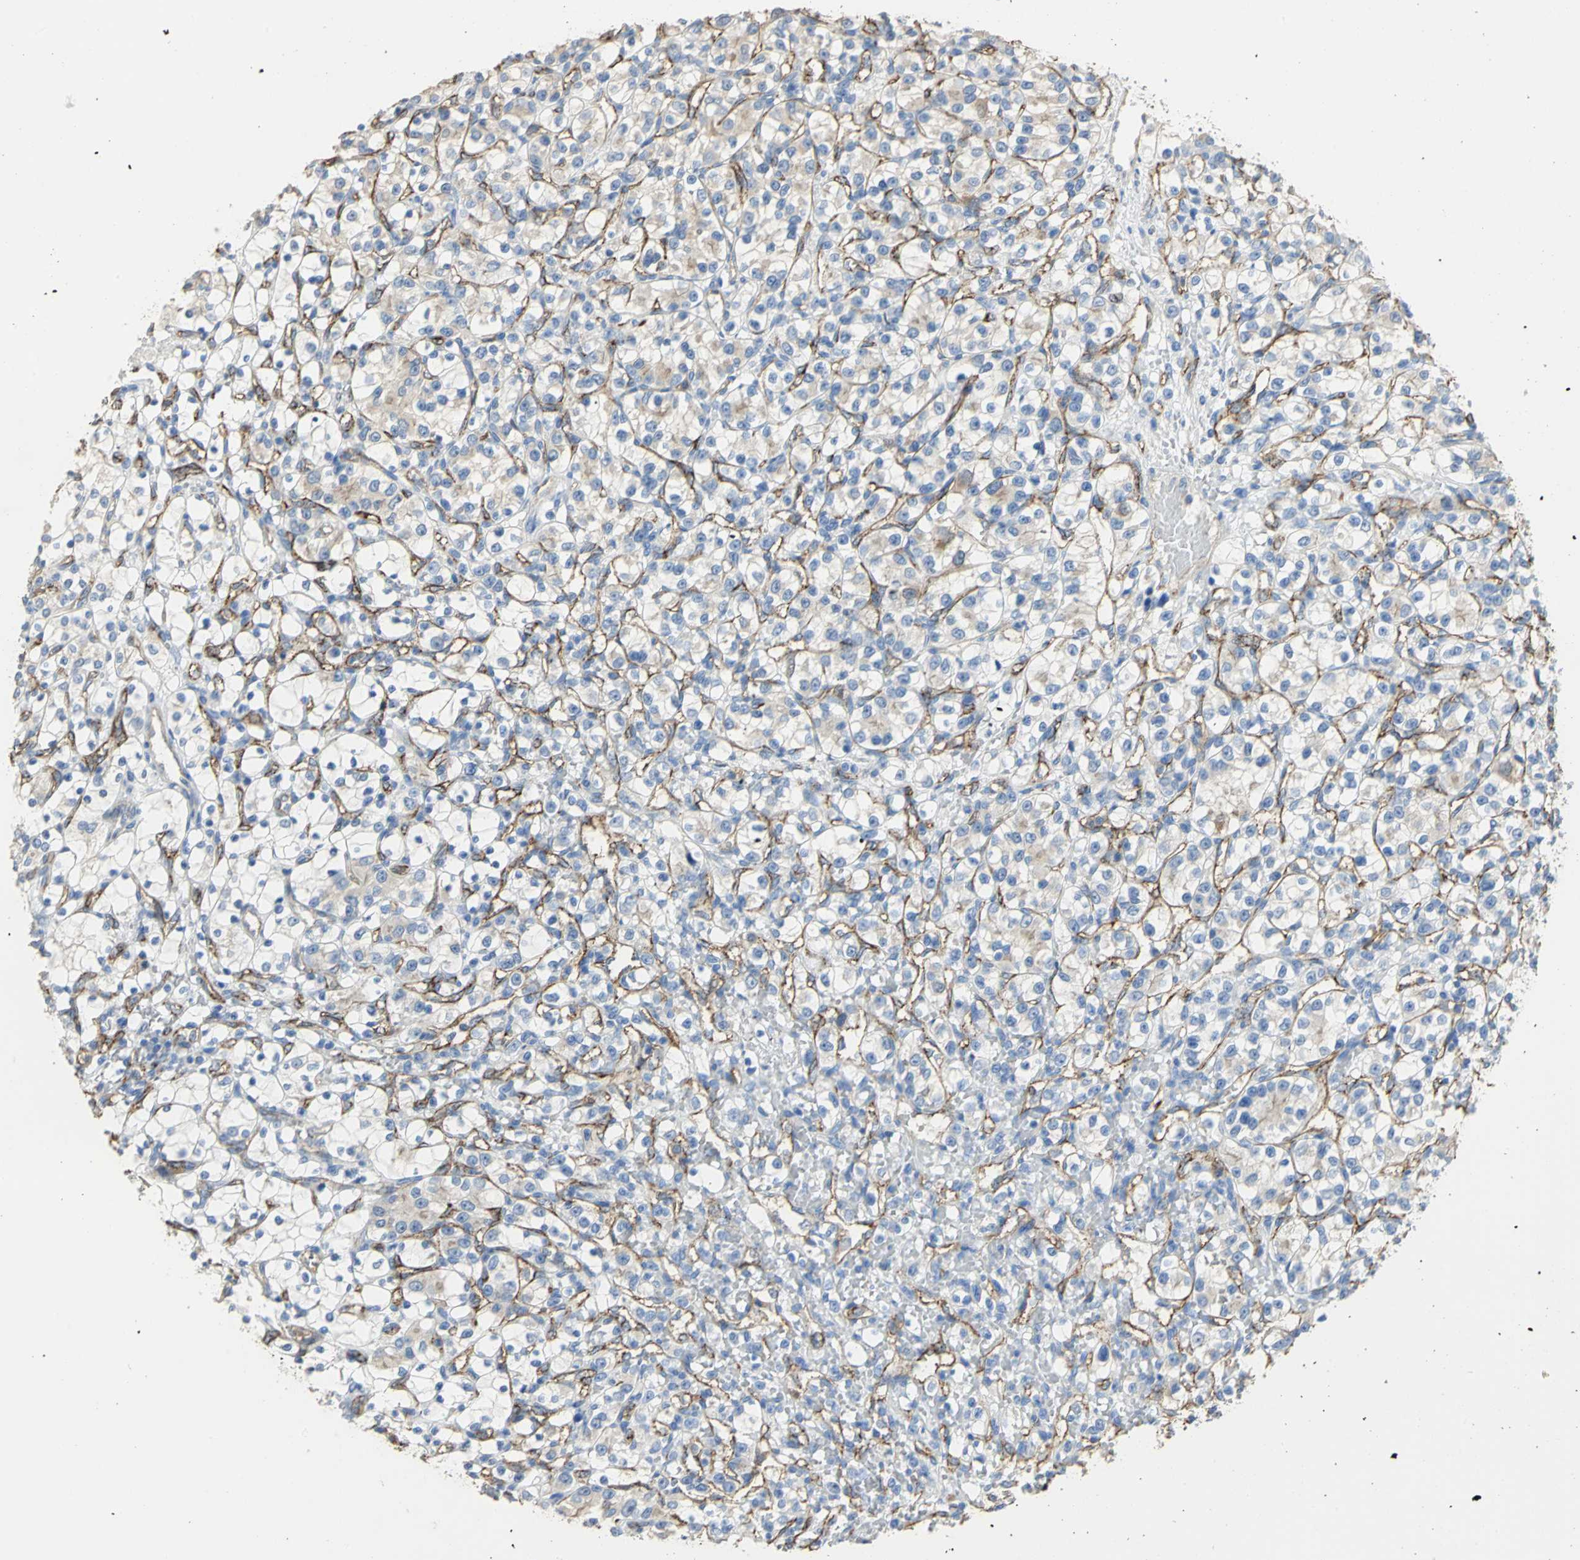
{"staining": {"intensity": "negative", "quantity": "none", "location": "none"}, "tissue": "renal cancer", "cell_type": "Tumor cells", "image_type": "cancer", "snomed": [{"axis": "morphology", "description": "Adenocarcinoma, NOS"}, {"axis": "topography", "description": "Kidney"}], "caption": "This is an IHC histopathology image of adenocarcinoma (renal). There is no expression in tumor cells.", "gene": "DLGAP5", "patient": {"sex": "female", "age": 69}}